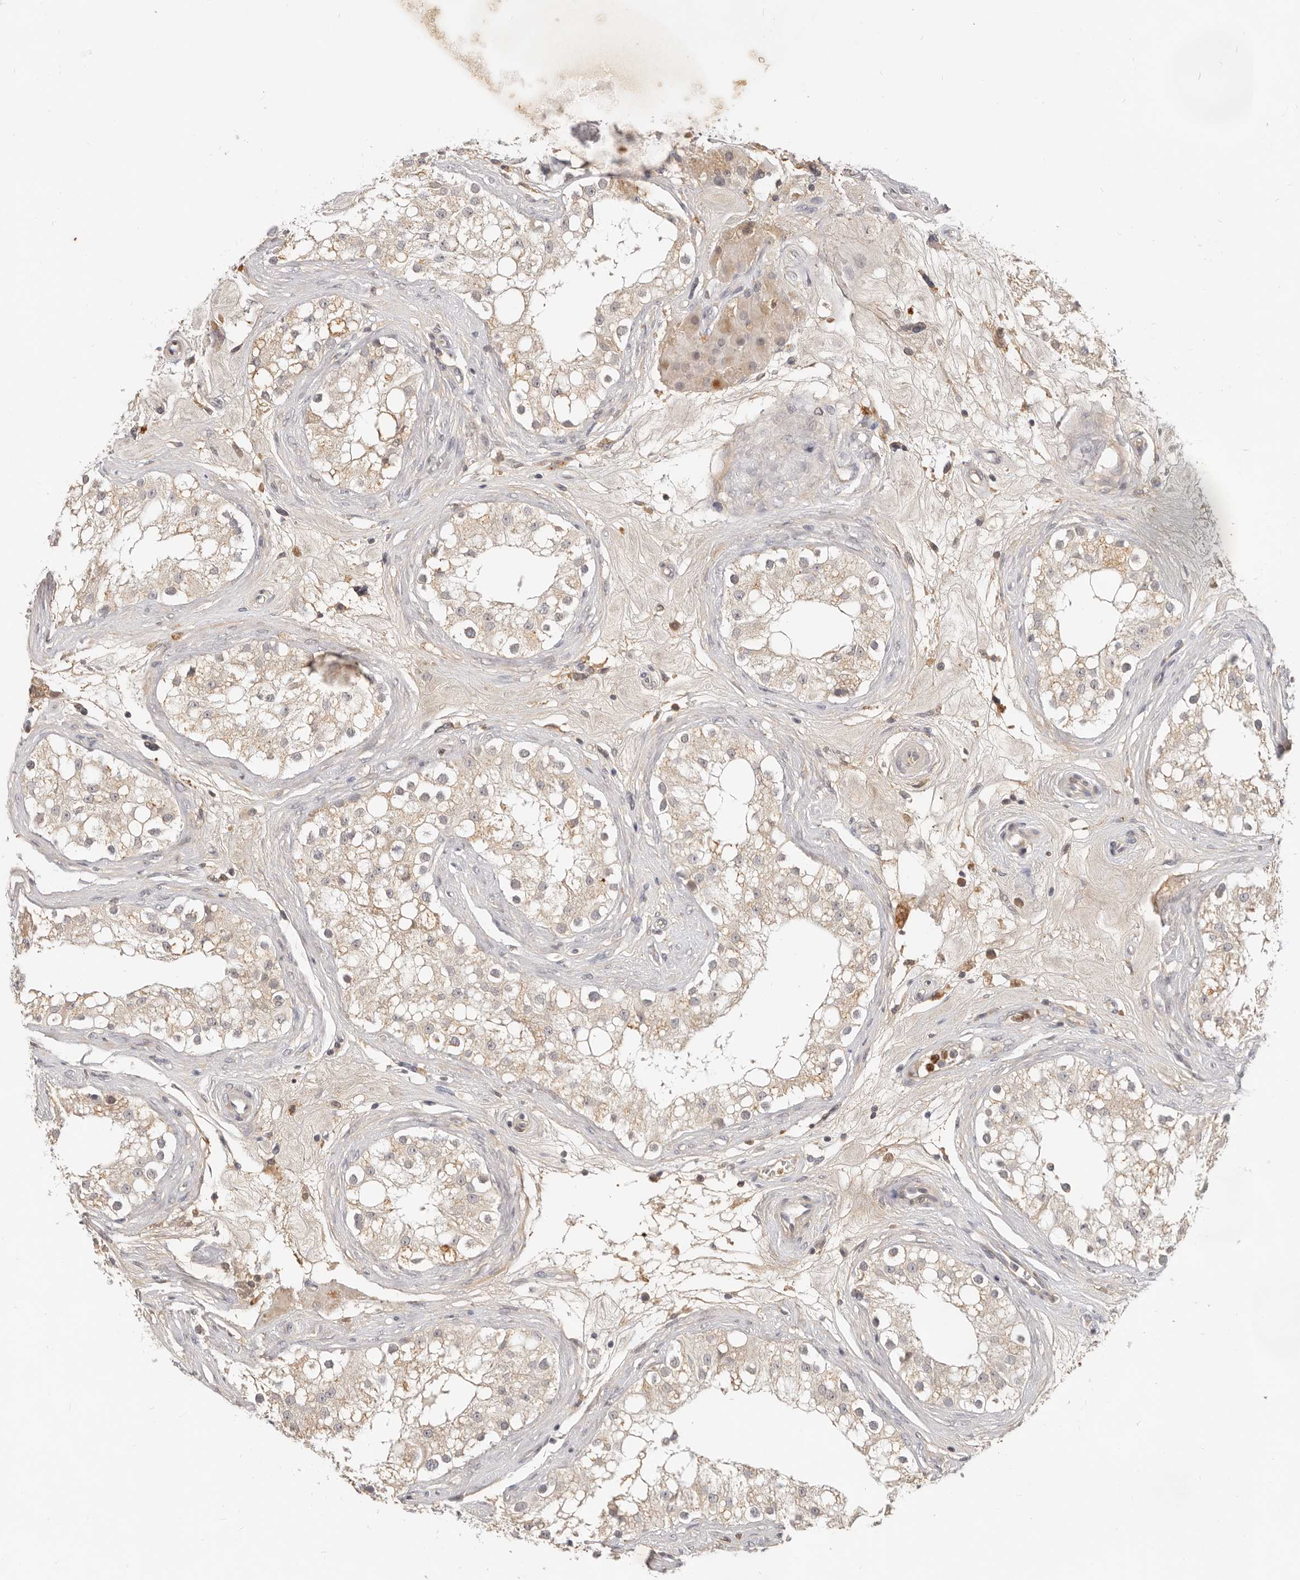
{"staining": {"intensity": "weak", "quantity": "25%-75%", "location": "cytoplasmic/membranous"}, "tissue": "testis", "cell_type": "Cells in seminiferous ducts", "image_type": "normal", "snomed": [{"axis": "morphology", "description": "Normal tissue, NOS"}, {"axis": "topography", "description": "Testis"}], "caption": "This photomicrograph exhibits IHC staining of unremarkable human testis, with low weak cytoplasmic/membranous expression in approximately 25%-75% of cells in seminiferous ducts.", "gene": "USP49", "patient": {"sex": "male", "age": 84}}